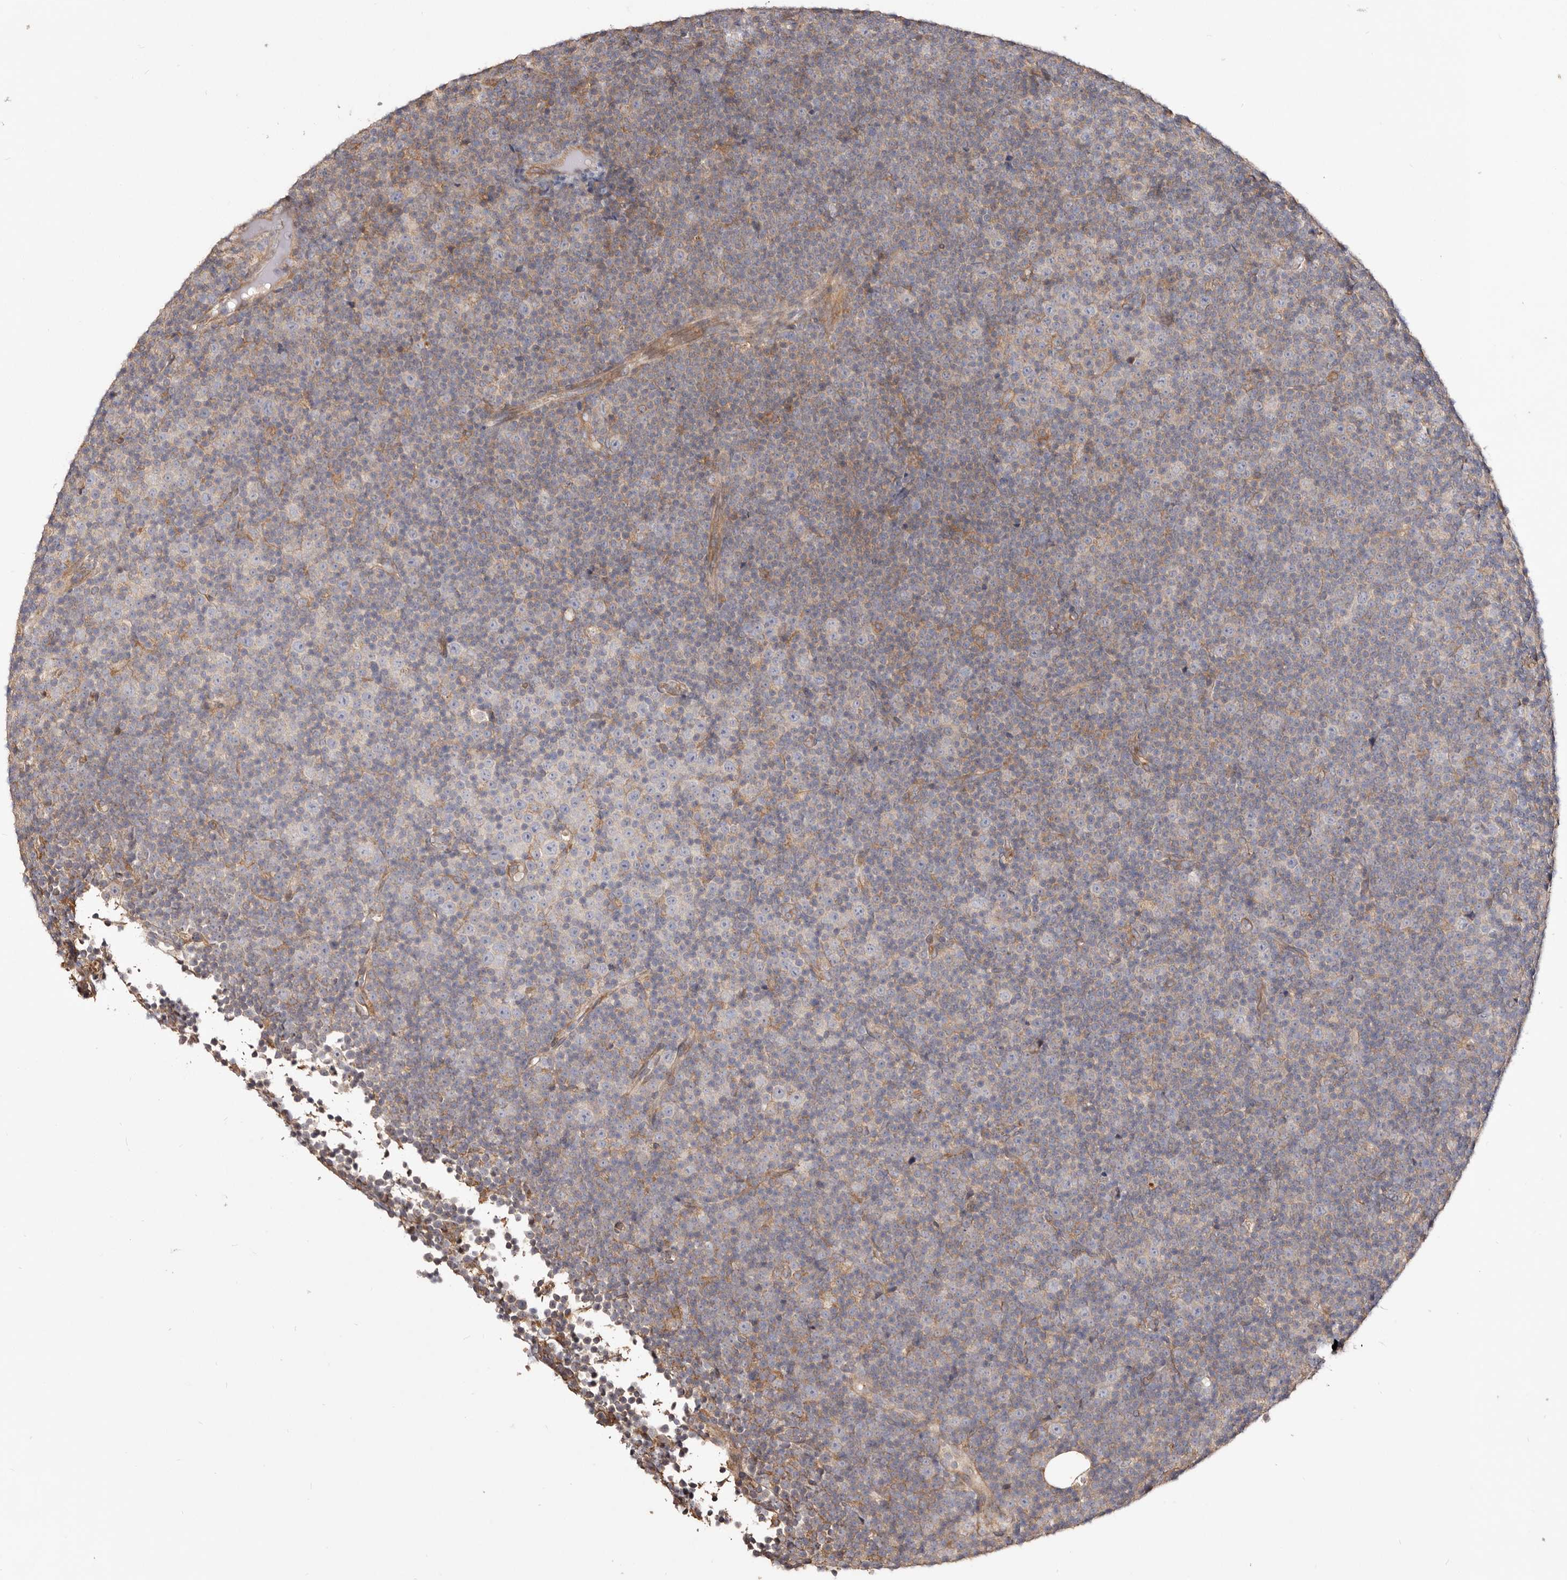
{"staining": {"intensity": "negative", "quantity": "none", "location": "none"}, "tissue": "lymphoma", "cell_type": "Tumor cells", "image_type": "cancer", "snomed": [{"axis": "morphology", "description": "Malignant lymphoma, non-Hodgkin's type, Low grade"}, {"axis": "topography", "description": "Lymph node"}], "caption": "Immunohistochemistry (IHC) micrograph of lymphoma stained for a protein (brown), which displays no expression in tumor cells. (DAB immunohistochemistry (IHC), high magnification).", "gene": "LRRC25", "patient": {"sex": "female", "age": 67}}